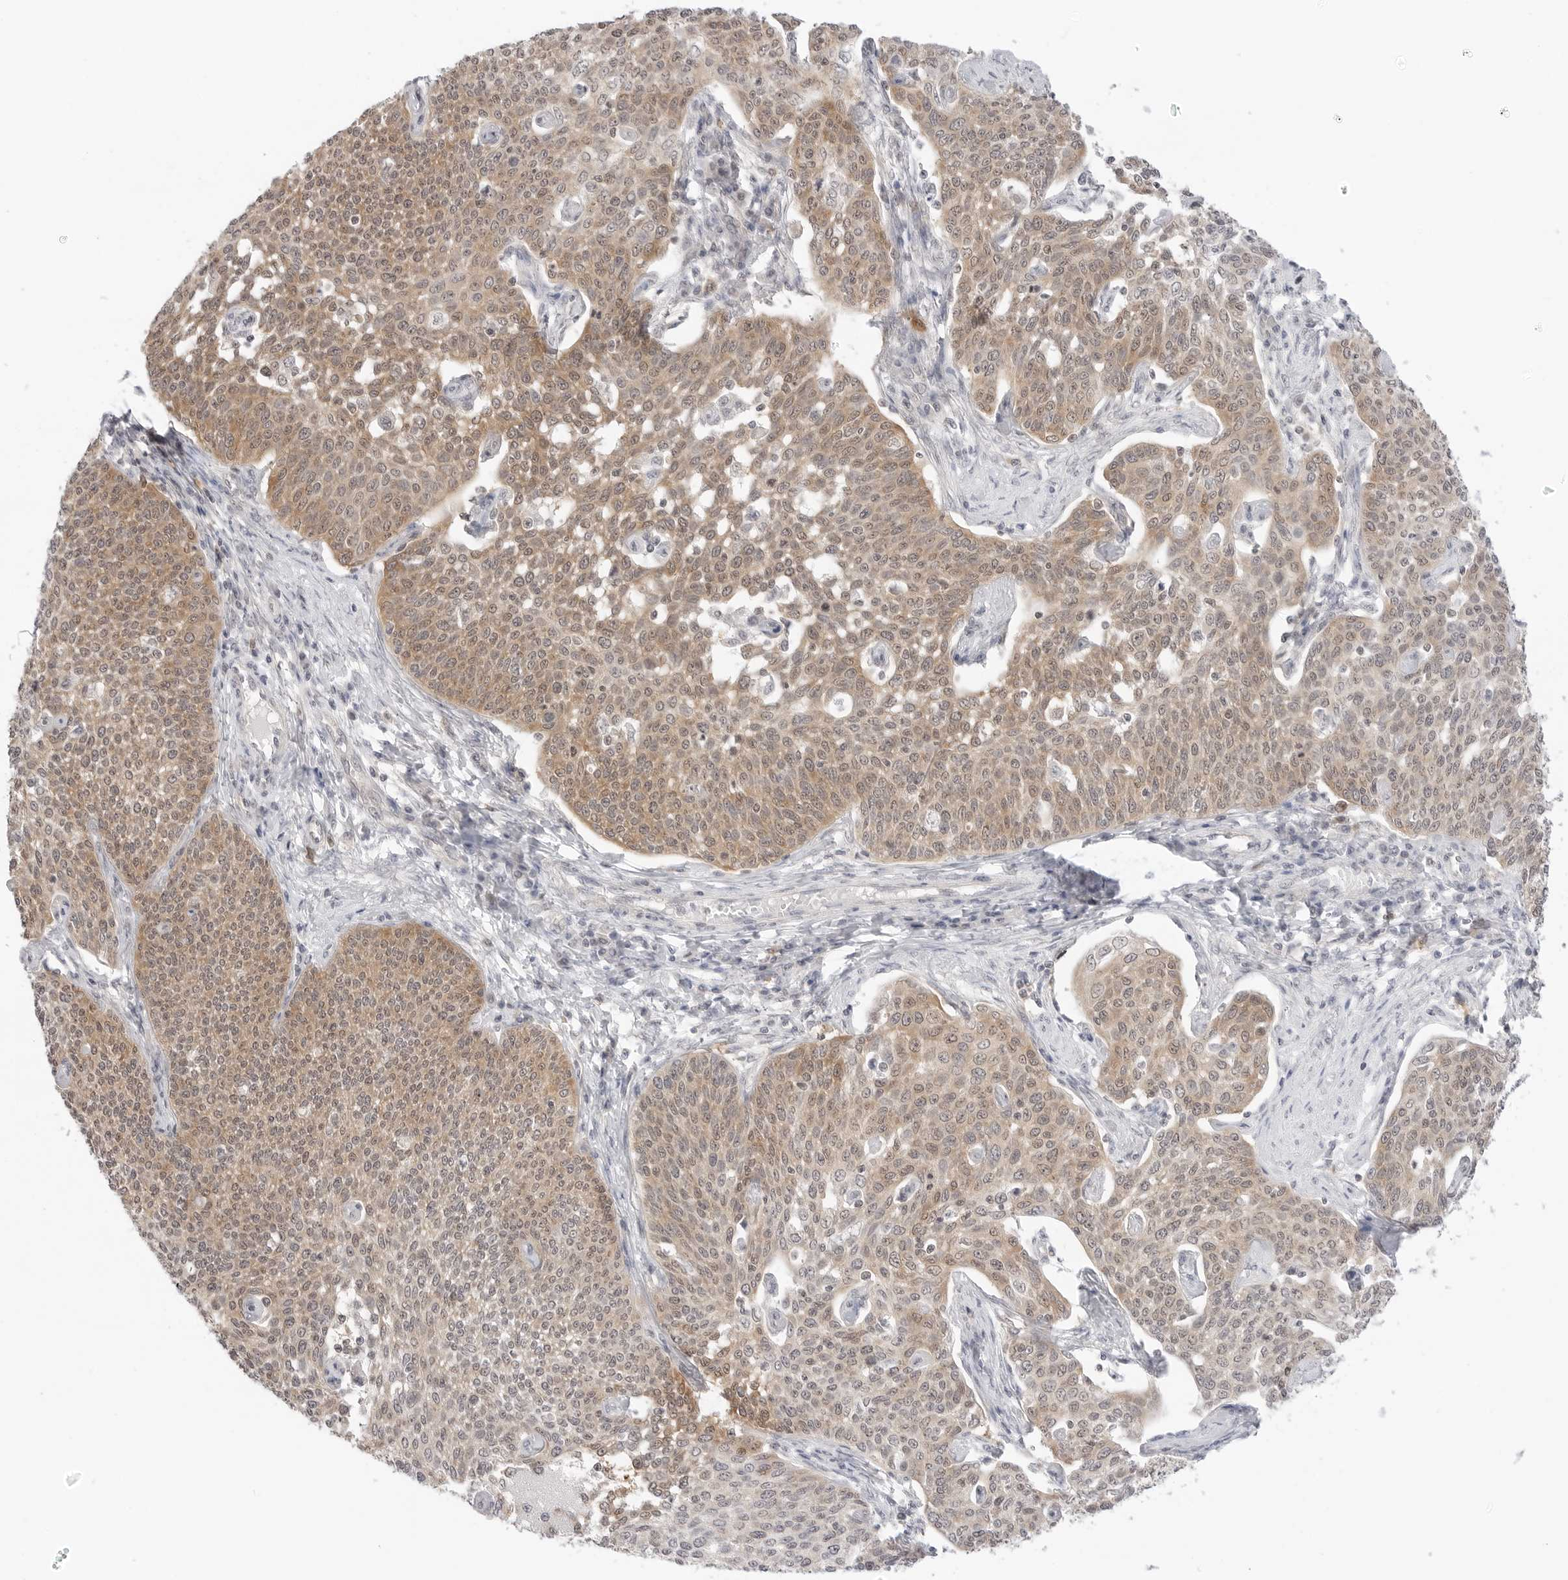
{"staining": {"intensity": "weak", "quantity": ">75%", "location": "cytoplasmic/membranous,nuclear"}, "tissue": "cervical cancer", "cell_type": "Tumor cells", "image_type": "cancer", "snomed": [{"axis": "morphology", "description": "Squamous cell carcinoma, NOS"}, {"axis": "topography", "description": "Cervix"}], "caption": "Protein staining by IHC demonstrates weak cytoplasmic/membranous and nuclear expression in approximately >75% of tumor cells in cervical cancer (squamous cell carcinoma).", "gene": "NUDC", "patient": {"sex": "female", "age": 34}}